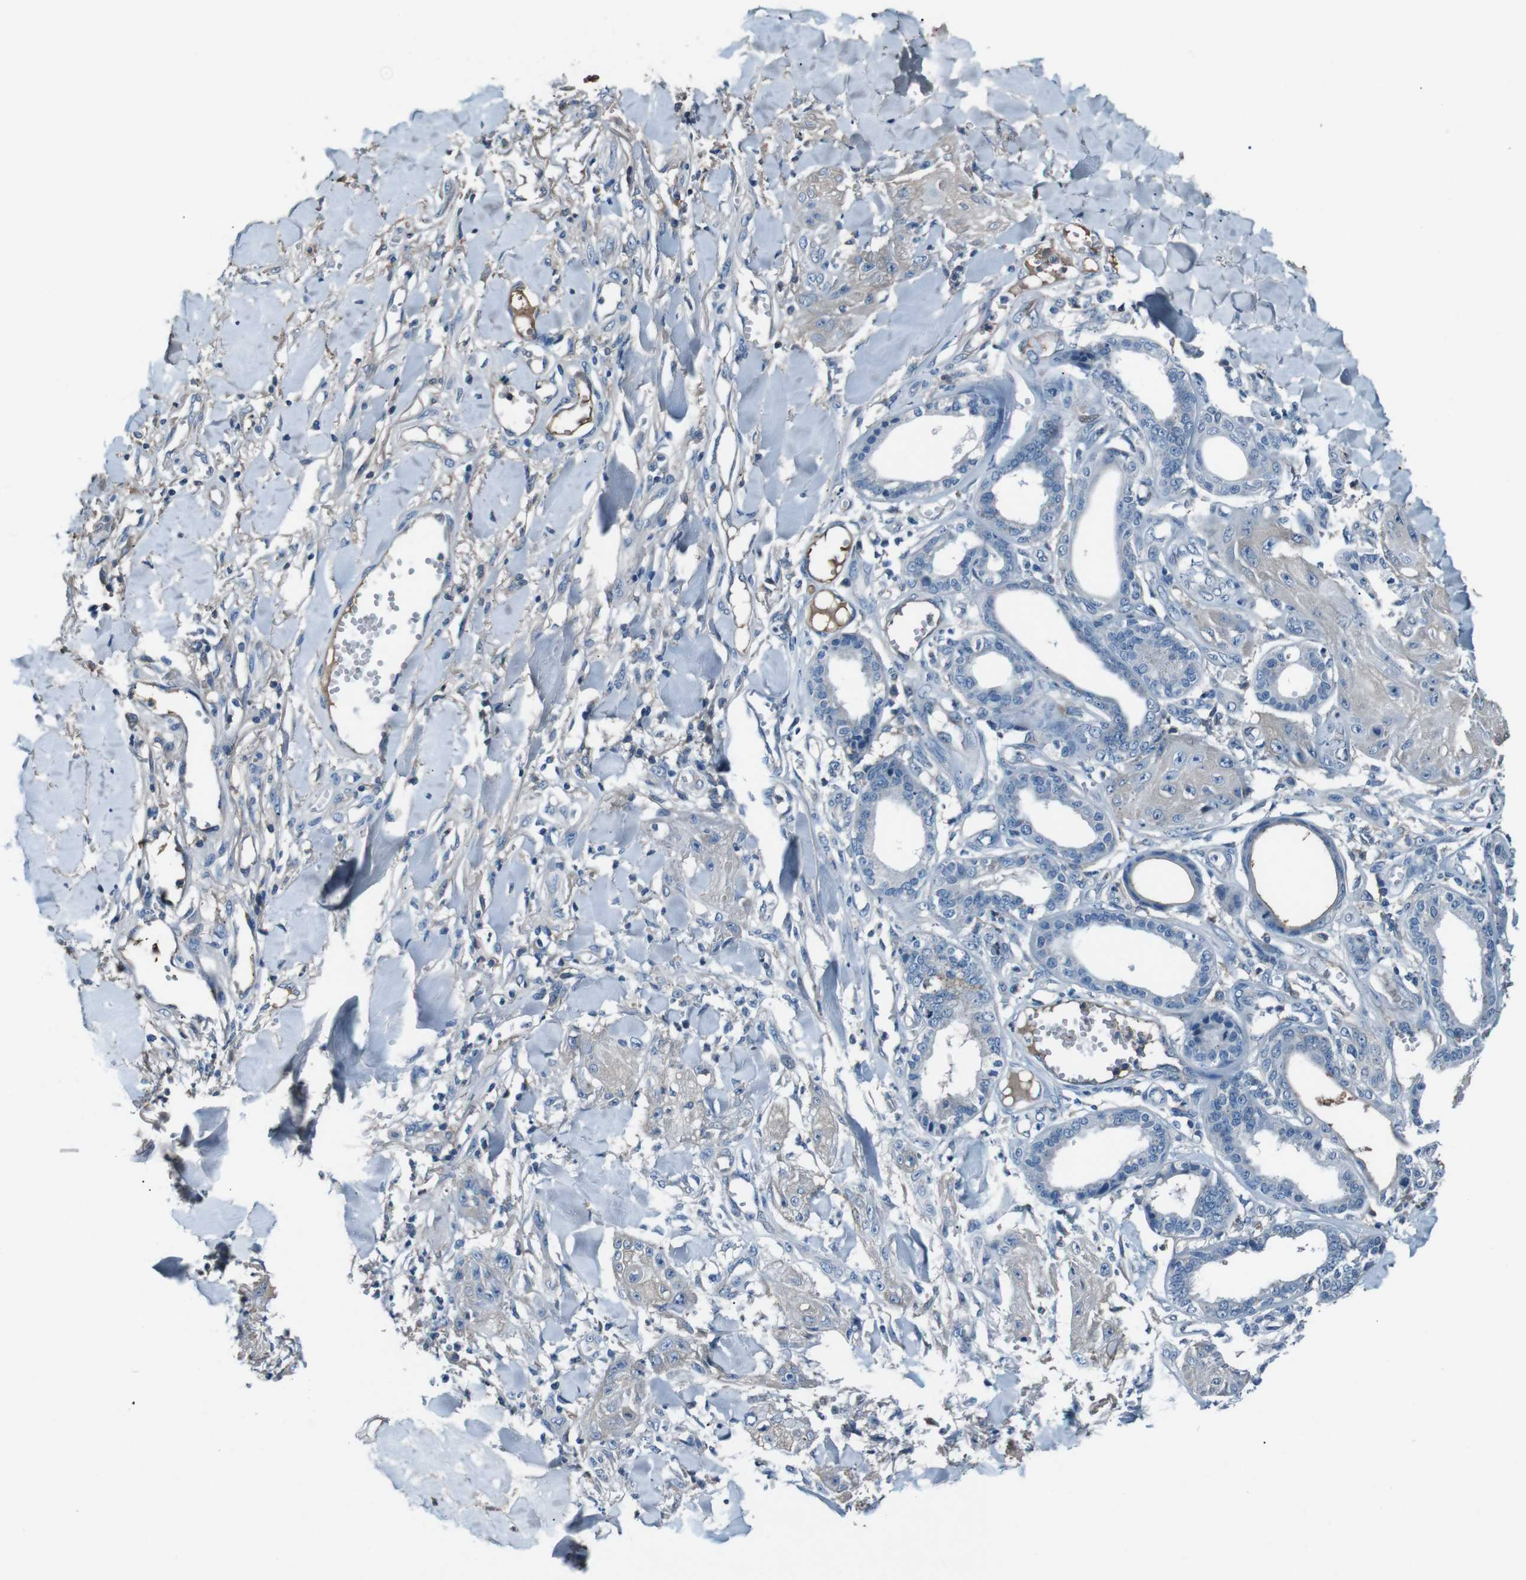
{"staining": {"intensity": "weak", "quantity": ">75%", "location": "cytoplasmic/membranous"}, "tissue": "skin cancer", "cell_type": "Tumor cells", "image_type": "cancer", "snomed": [{"axis": "morphology", "description": "Squamous cell carcinoma, NOS"}, {"axis": "topography", "description": "Skin"}], "caption": "Human skin cancer stained with a protein marker demonstrates weak staining in tumor cells.", "gene": "LEP", "patient": {"sex": "male", "age": 74}}